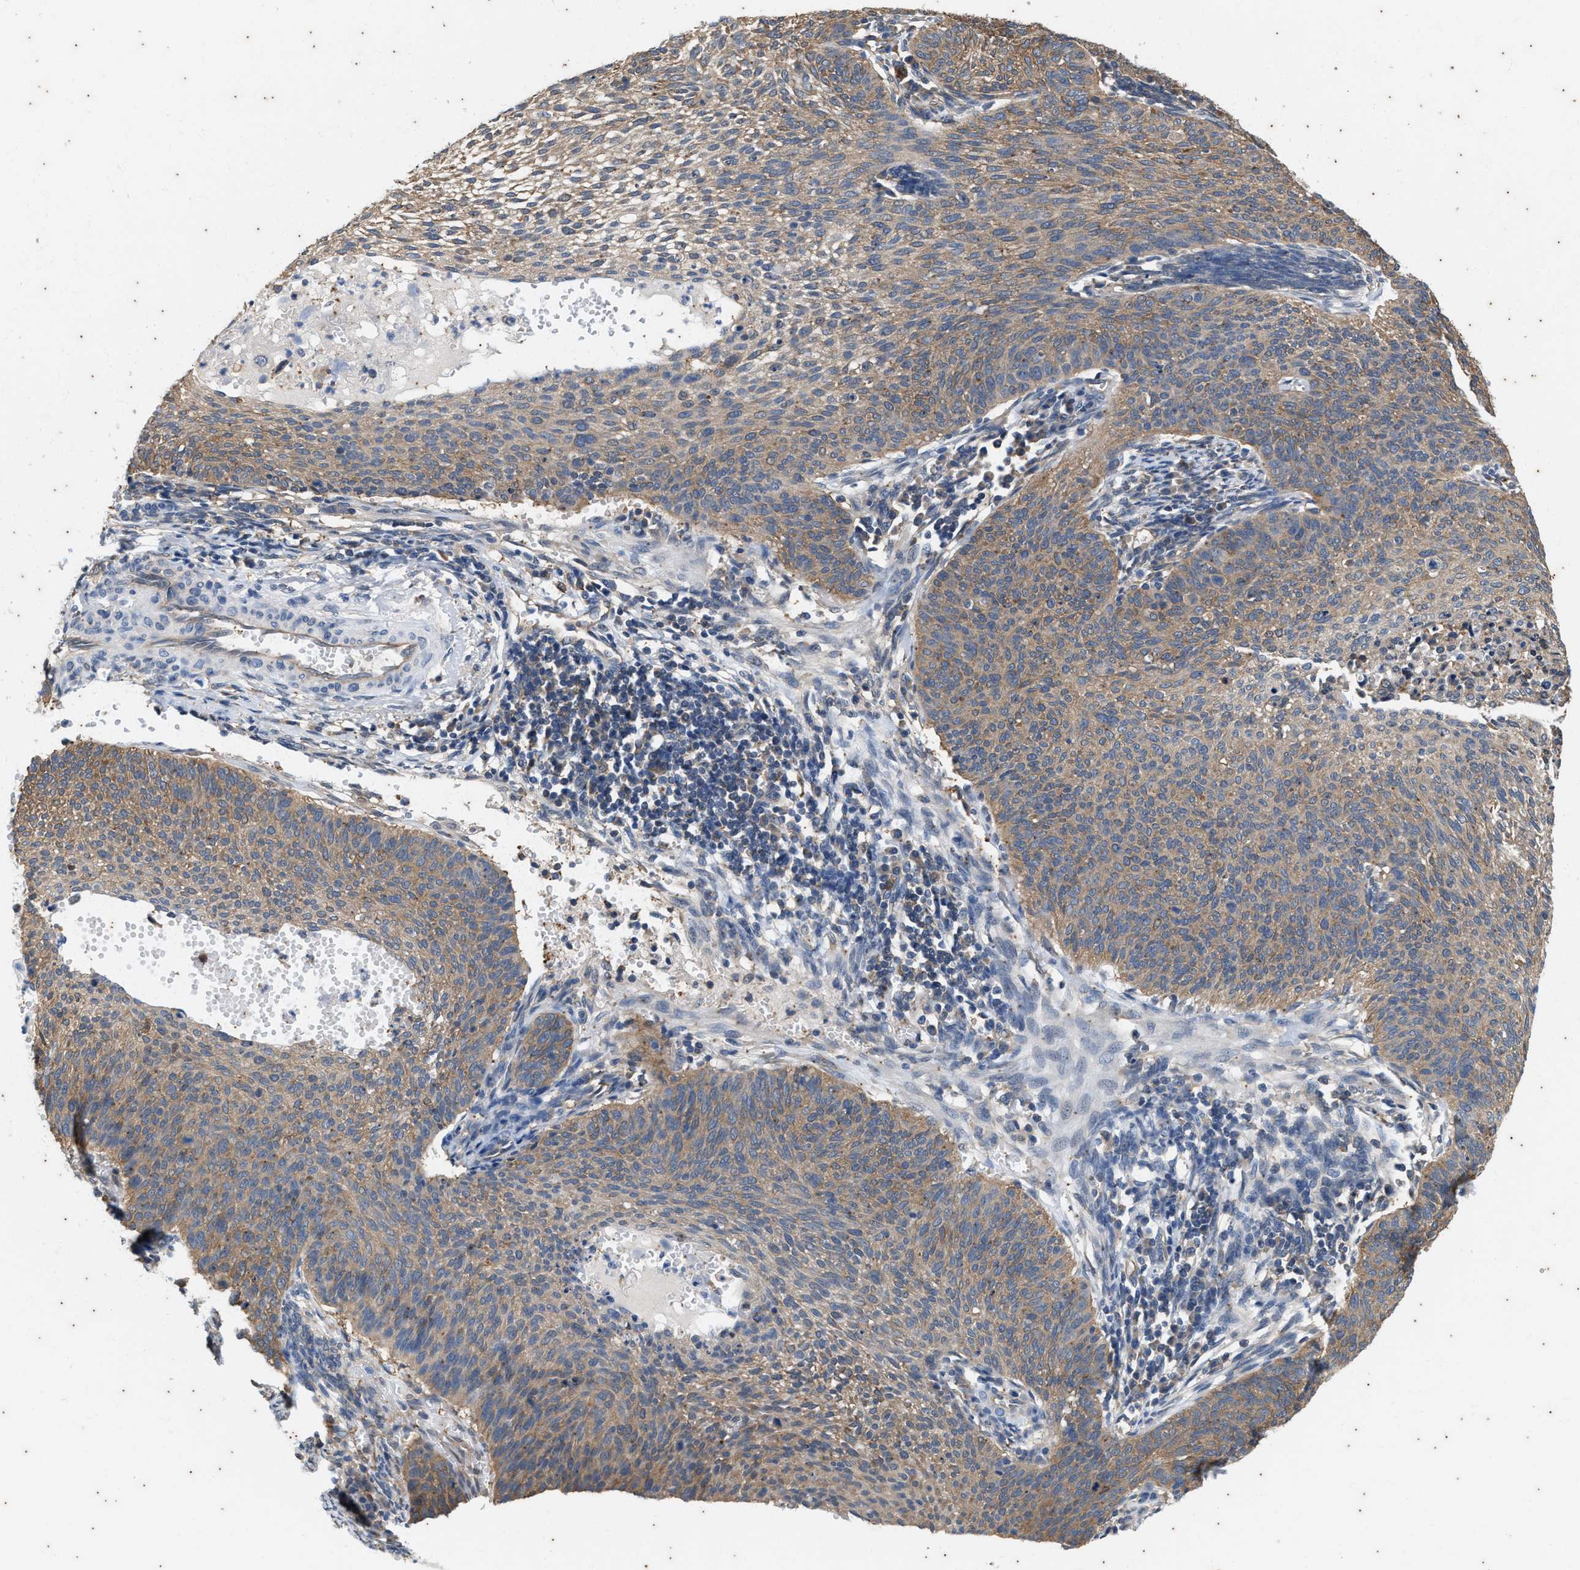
{"staining": {"intensity": "moderate", "quantity": ">75%", "location": "cytoplasmic/membranous"}, "tissue": "cervical cancer", "cell_type": "Tumor cells", "image_type": "cancer", "snomed": [{"axis": "morphology", "description": "Squamous cell carcinoma, NOS"}, {"axis": "topography", "description": "Cervix"}], "caption": "This micrograph exhibits immunohistochemistry staining of human squamous cell carcinoma (cervical), with medium moderate cytoplasmic/membranous expression in about >75% of tumor cells.", "gene": "COX19", "patient": {"sex": "female", "age": 70}}